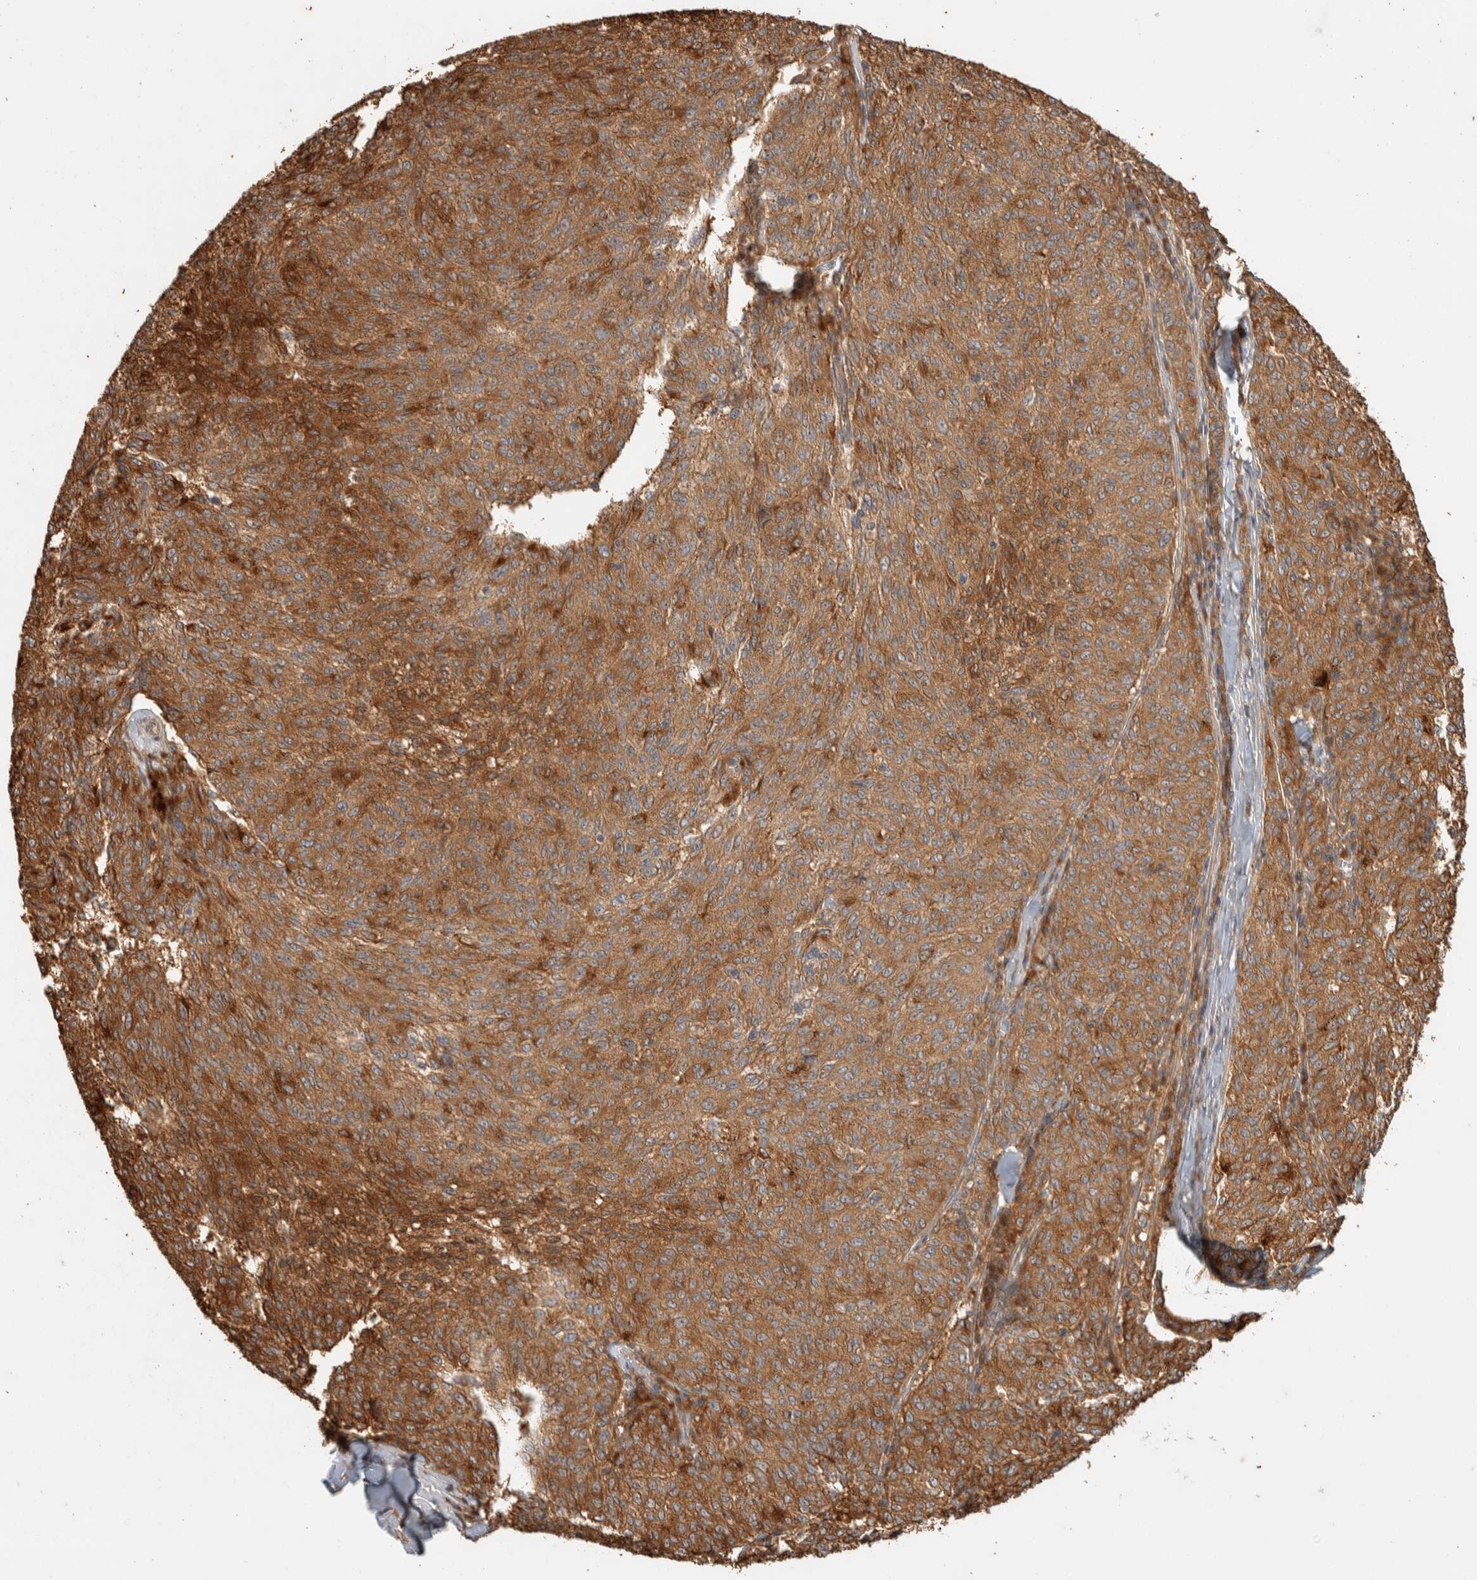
{"staining": {"intensity": "moderate", "quantity": ">75%", "location": "cytoplasmic/membranous"}, "tissue": "melanoma", "cell_type": "Tumor cells", "image_type": "cancer", "snomed": [{"axis": "morphology", "description": "Malignant melanoma, NOS"}, {"axis": "topography", "description": "Skin"}], "caption": "Protein expression by immunohistochemistry (IHC) demonstrates moderate cytoplasmic/membranous expression in about >75% of tumor cells in malignant melanoma.", "gene": "EXOC7", "patient": {"sex": "female", "age": 72}}